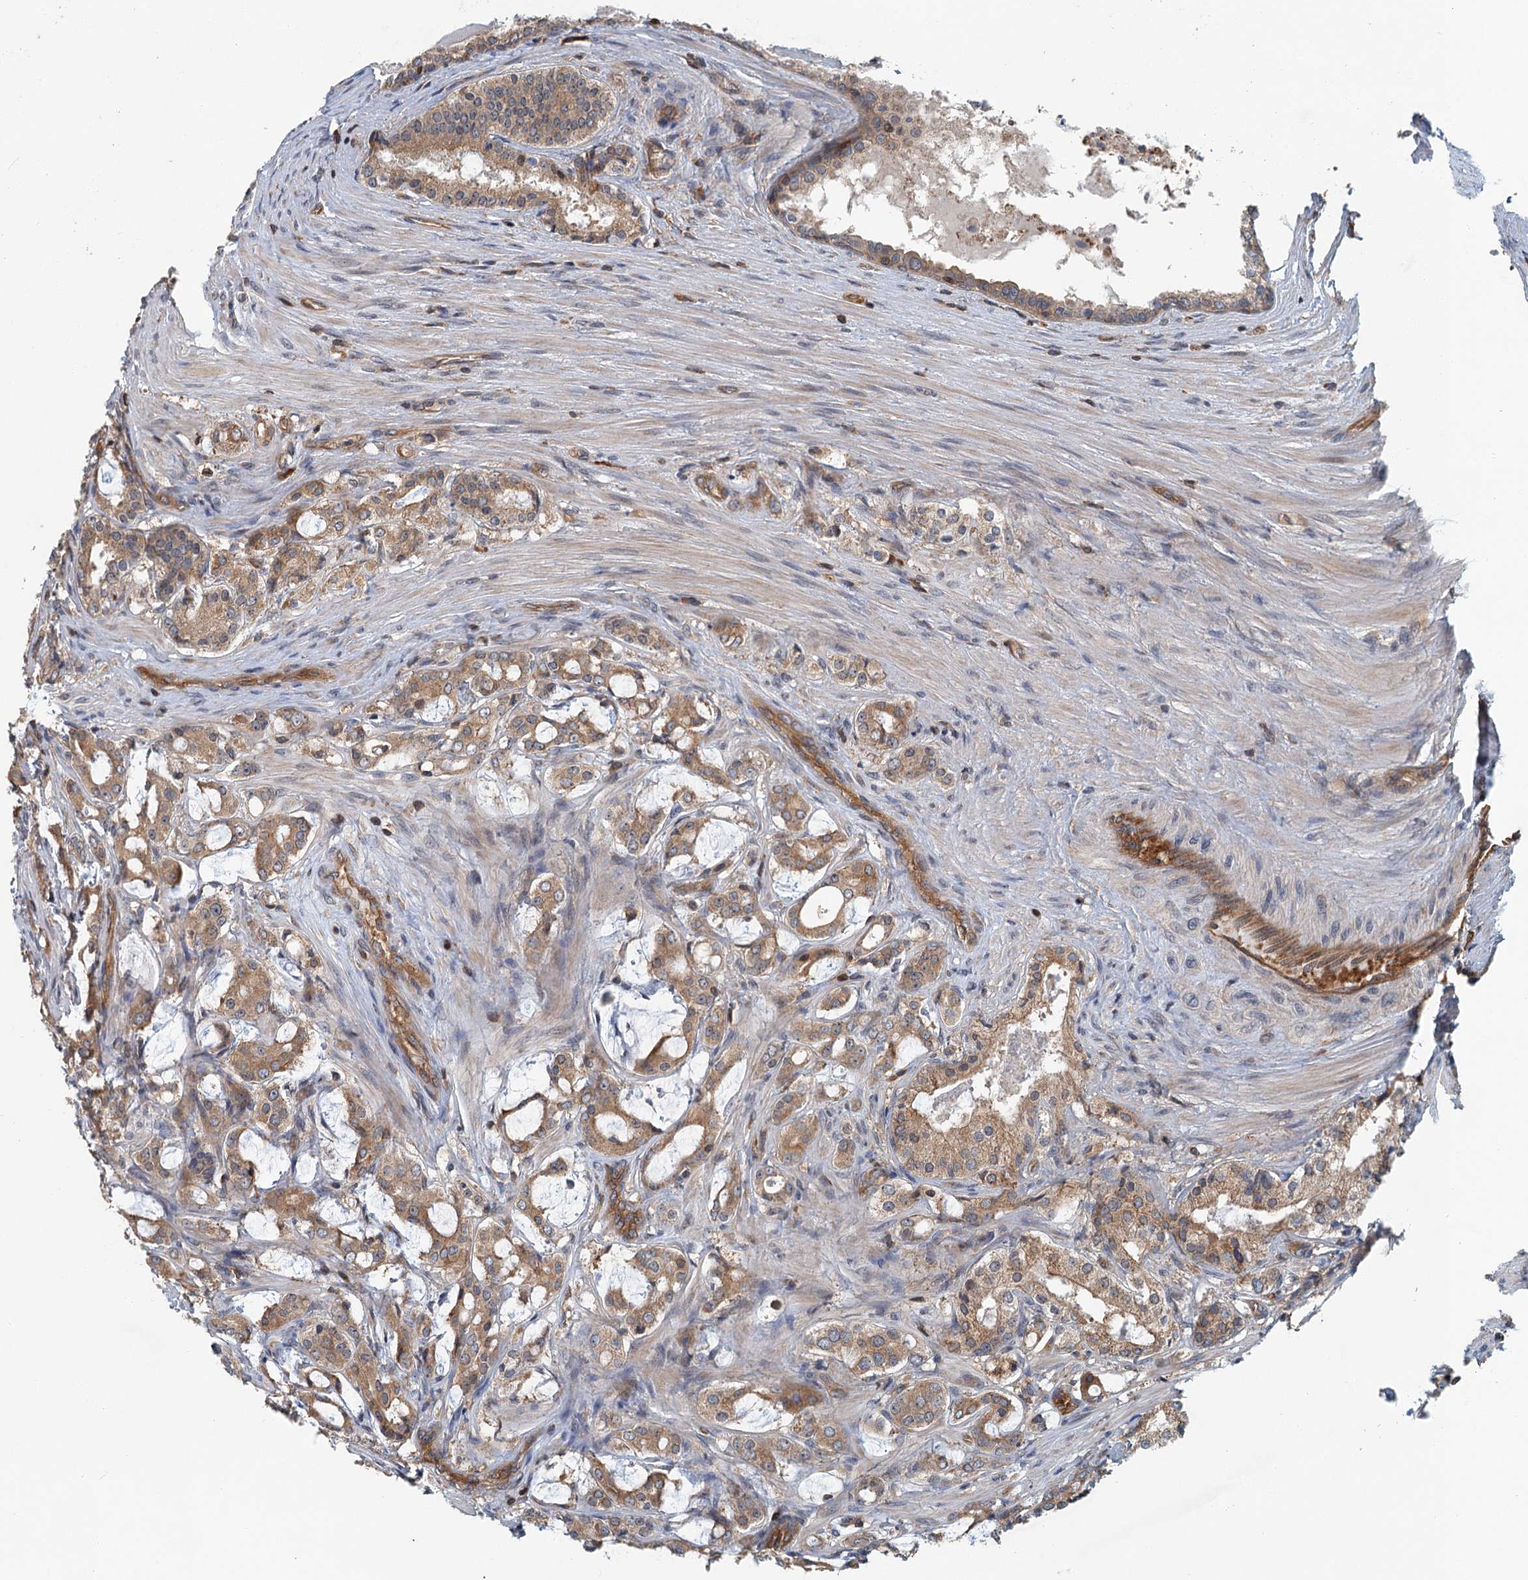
{"staining": {"intensity": "moderate", "quantity": ">75%", "location": "cytoplasmic/membranous"}, "tissue": "prostate cancer", "cell_type": "Tumor cells", "image_type": "cancer", "snomed": [{"axis": "morphology", "description": "Adenocarcinoma, High grade"}, {"axis": "topography", "description": "Prostate"}], "caption": "Immunohistochemistry image of neoplastic tissue: prostate cancer stained using immunohistochemistry (IHC) demonstrates medium levels of moderate protein expression localized specifically in the cytoplasmic/membranous of tumor cells, appearing as a cytoplasmic/membranous brown color.", "gene": "ZNF527", "patient": {"sex": "male", "age": 63}}